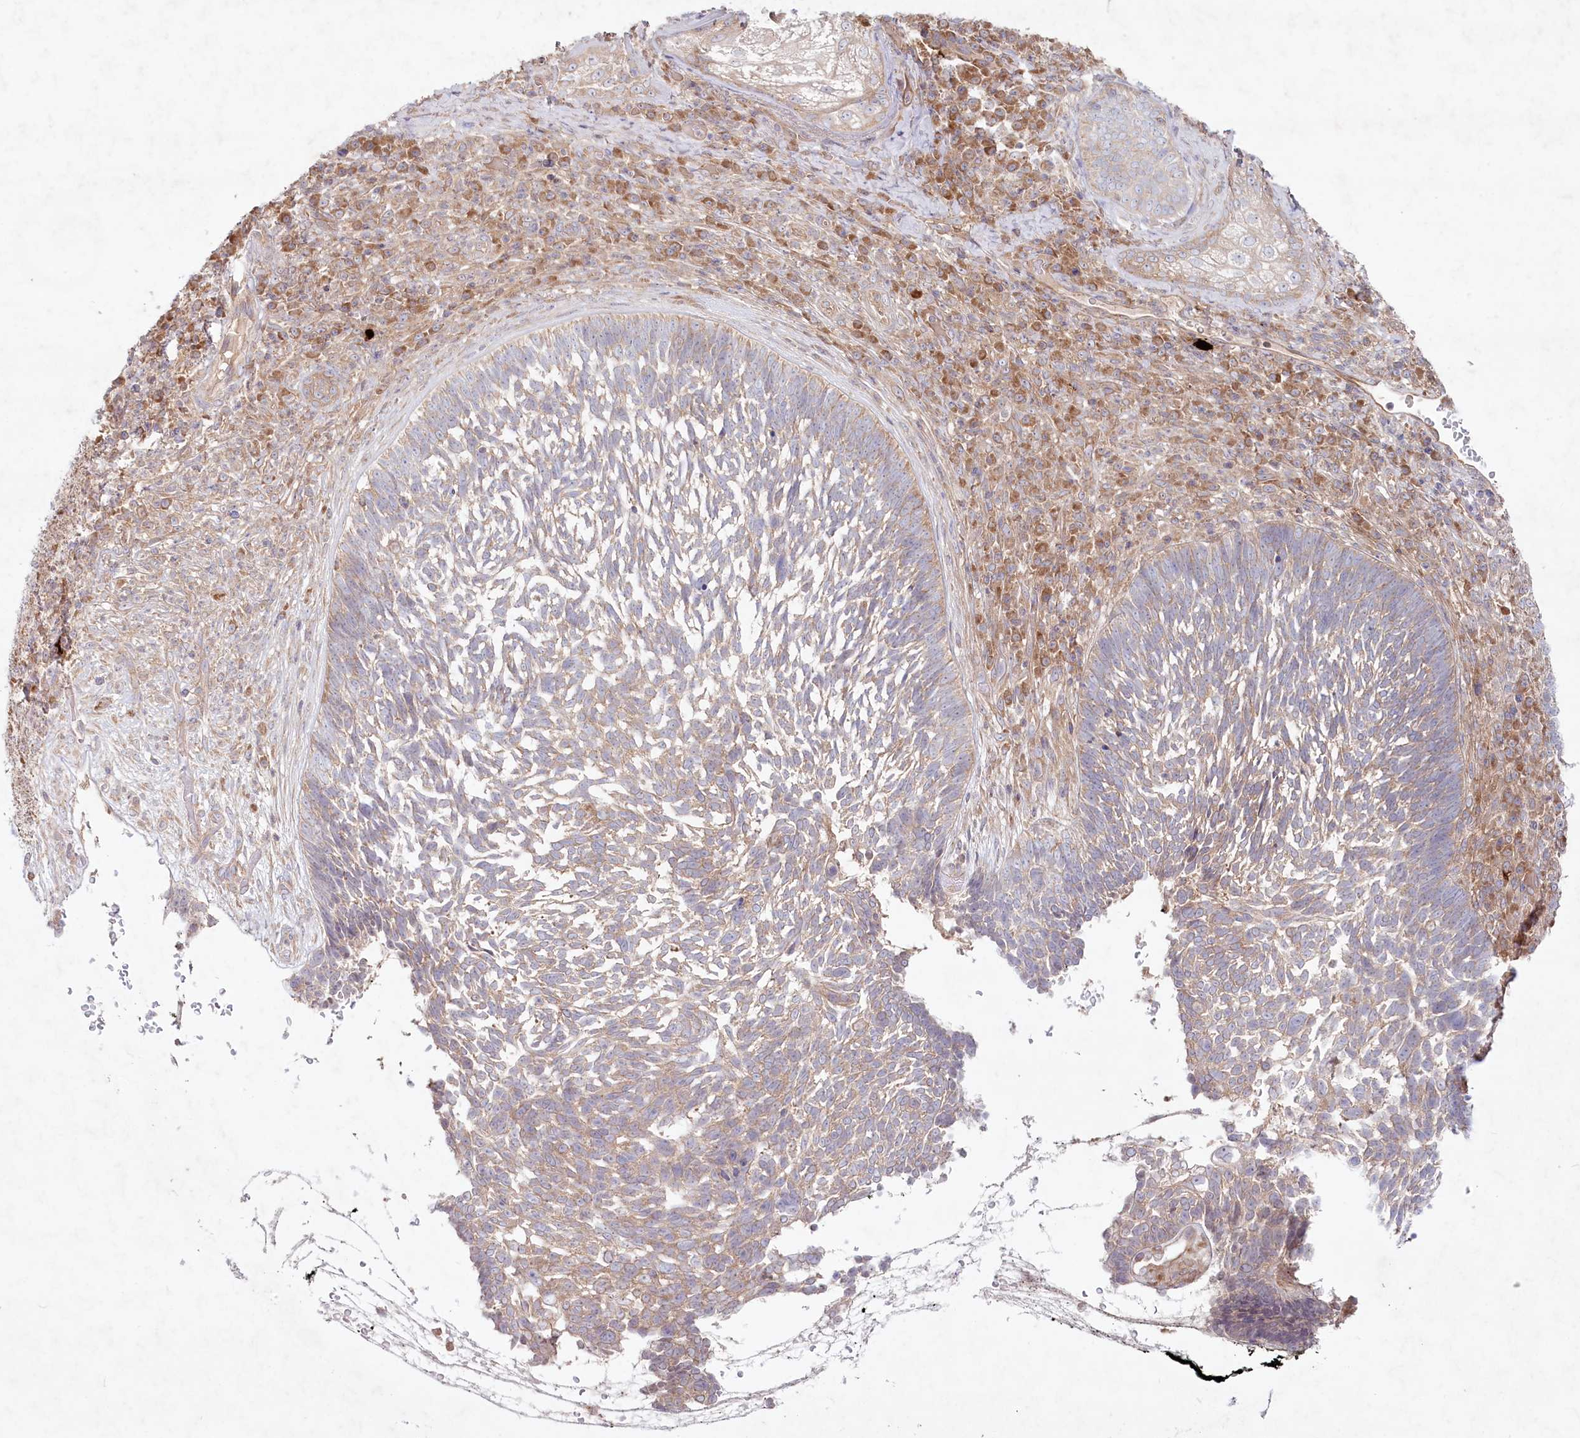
{"staining": {"intensity": "moderate", "quantity": "25%-75%", "location": "cytoplasmic/membranous"}, "tissue": "skin cancer", "cell_type": "Tumor cells", "image_type": "cancer", "snomed": [{"axis": "morphology", "description": "Basal cell carcinoma"}, {"axis": "topography", "description": "Skin"}], "caption": "Brown immunohistochemical staining in skin cancer (basal cell carcinoma) shows moderate cytoplasmic/membranous expression in approximately 25%-75% of tumor cells. The protein is stained brown, and the nuclei are stained in blue (DAB (3,3'-diaminobenzidine) IHC with brightfield microscopy, high magnification).", "gene": "TNIP1", "patient": {"sex": "male", "age": 88}}